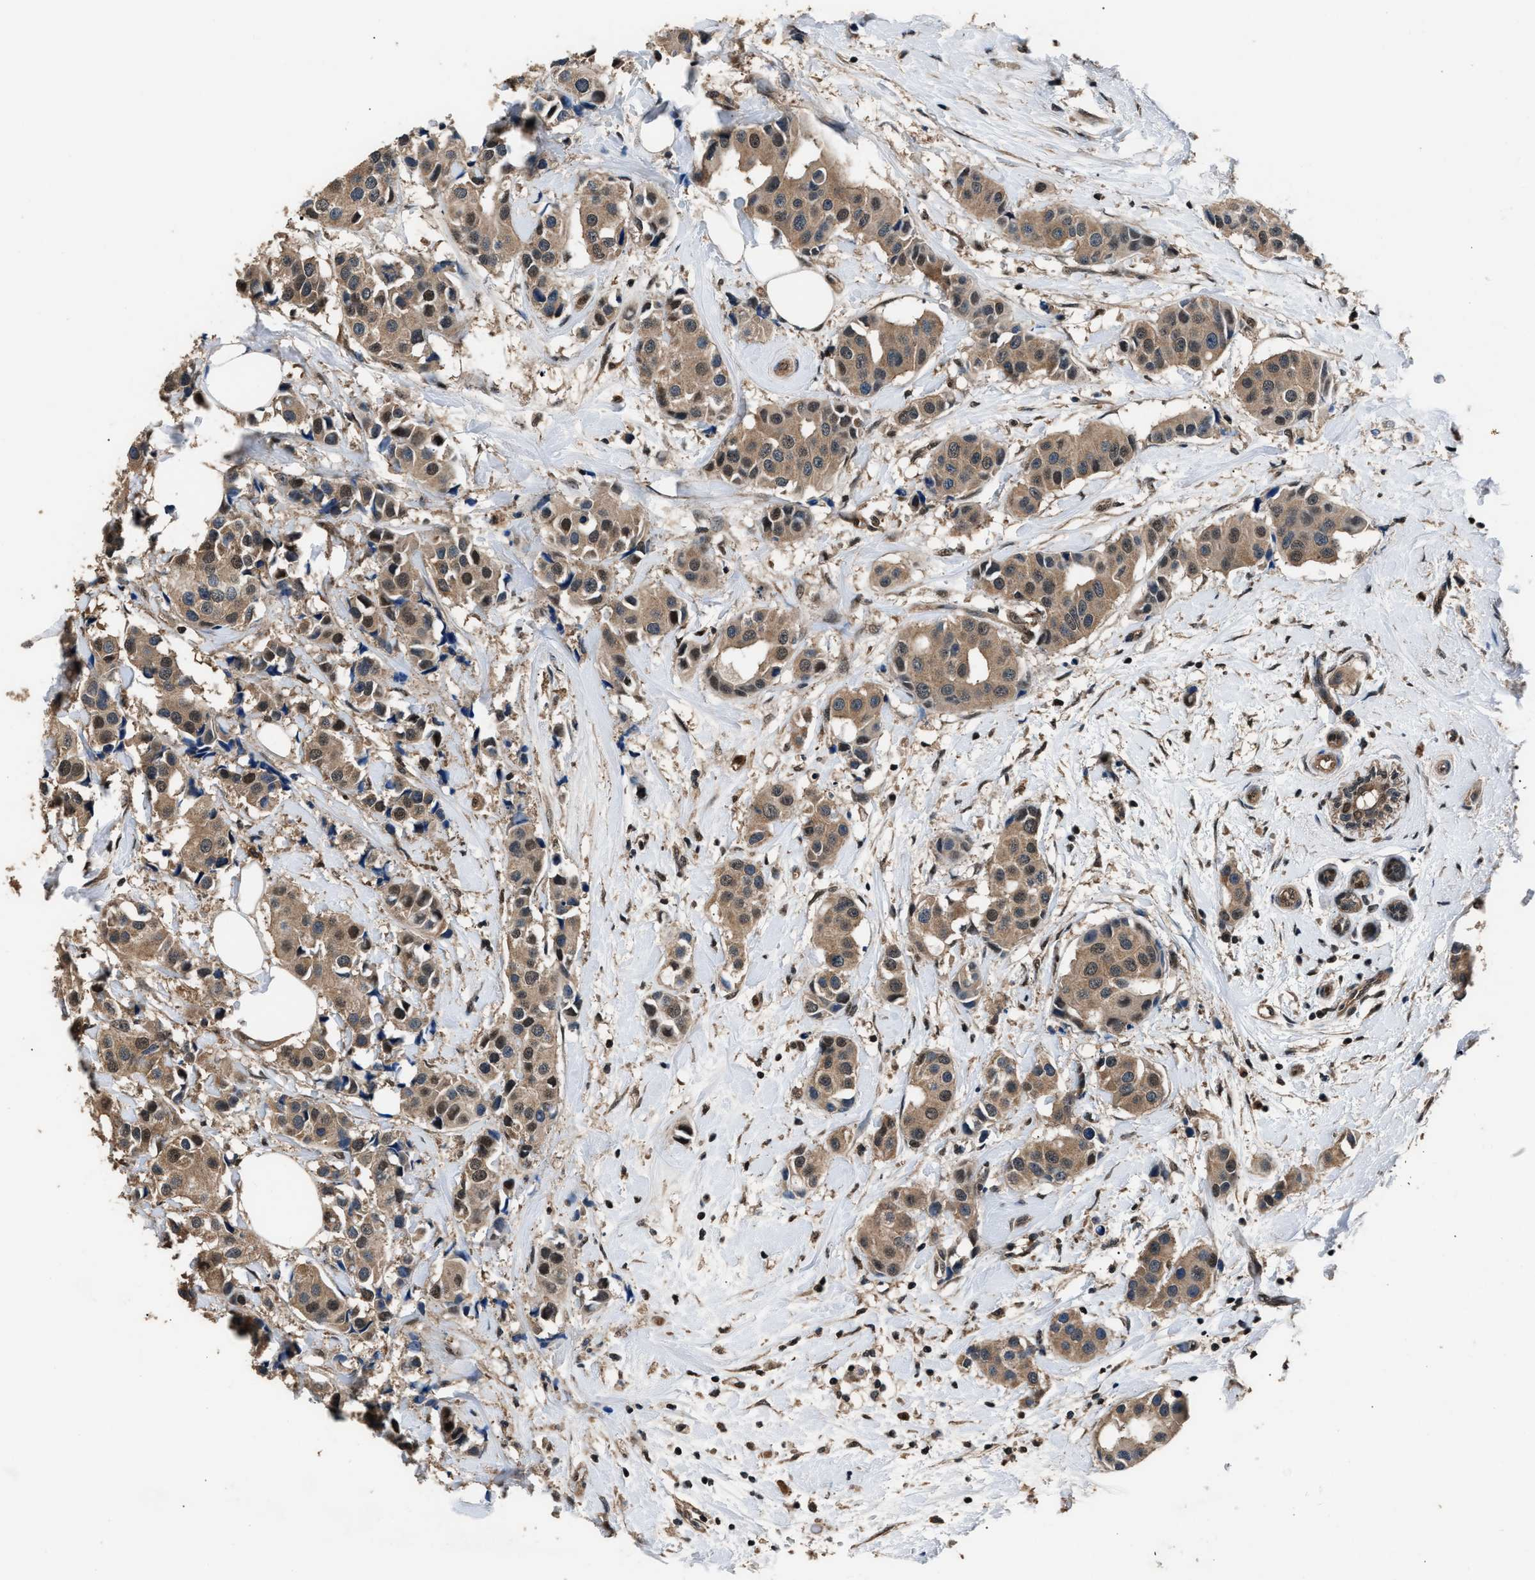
{"staining": {"intensity": "moderate", "quantity": ">75%", "location": "cytoplasmic/membranous,nuclear"}, "tissue": "breast cancer", "cell_type": "Tumor cells", "image_type": "cancer", "snomed": [{"axis": "morphology", "description": "Normal tissue, NOS"}, {"axis": "morphology", "description": "Duct carcinoma"}, {"axis": "topography", "description": "Breast"}], "caption": "This micrograph shows intraductal carcinoma (breast) stained with immunohistochemistry (IHC) to label a protein in brown. The cytoplasmic/membranous and nuclear of tumor cells show moderate positivity for the protein. Nuclei are counter-stained blue.", "gene": "DFFA", "patient": {"sex": "female", "age": 39}}